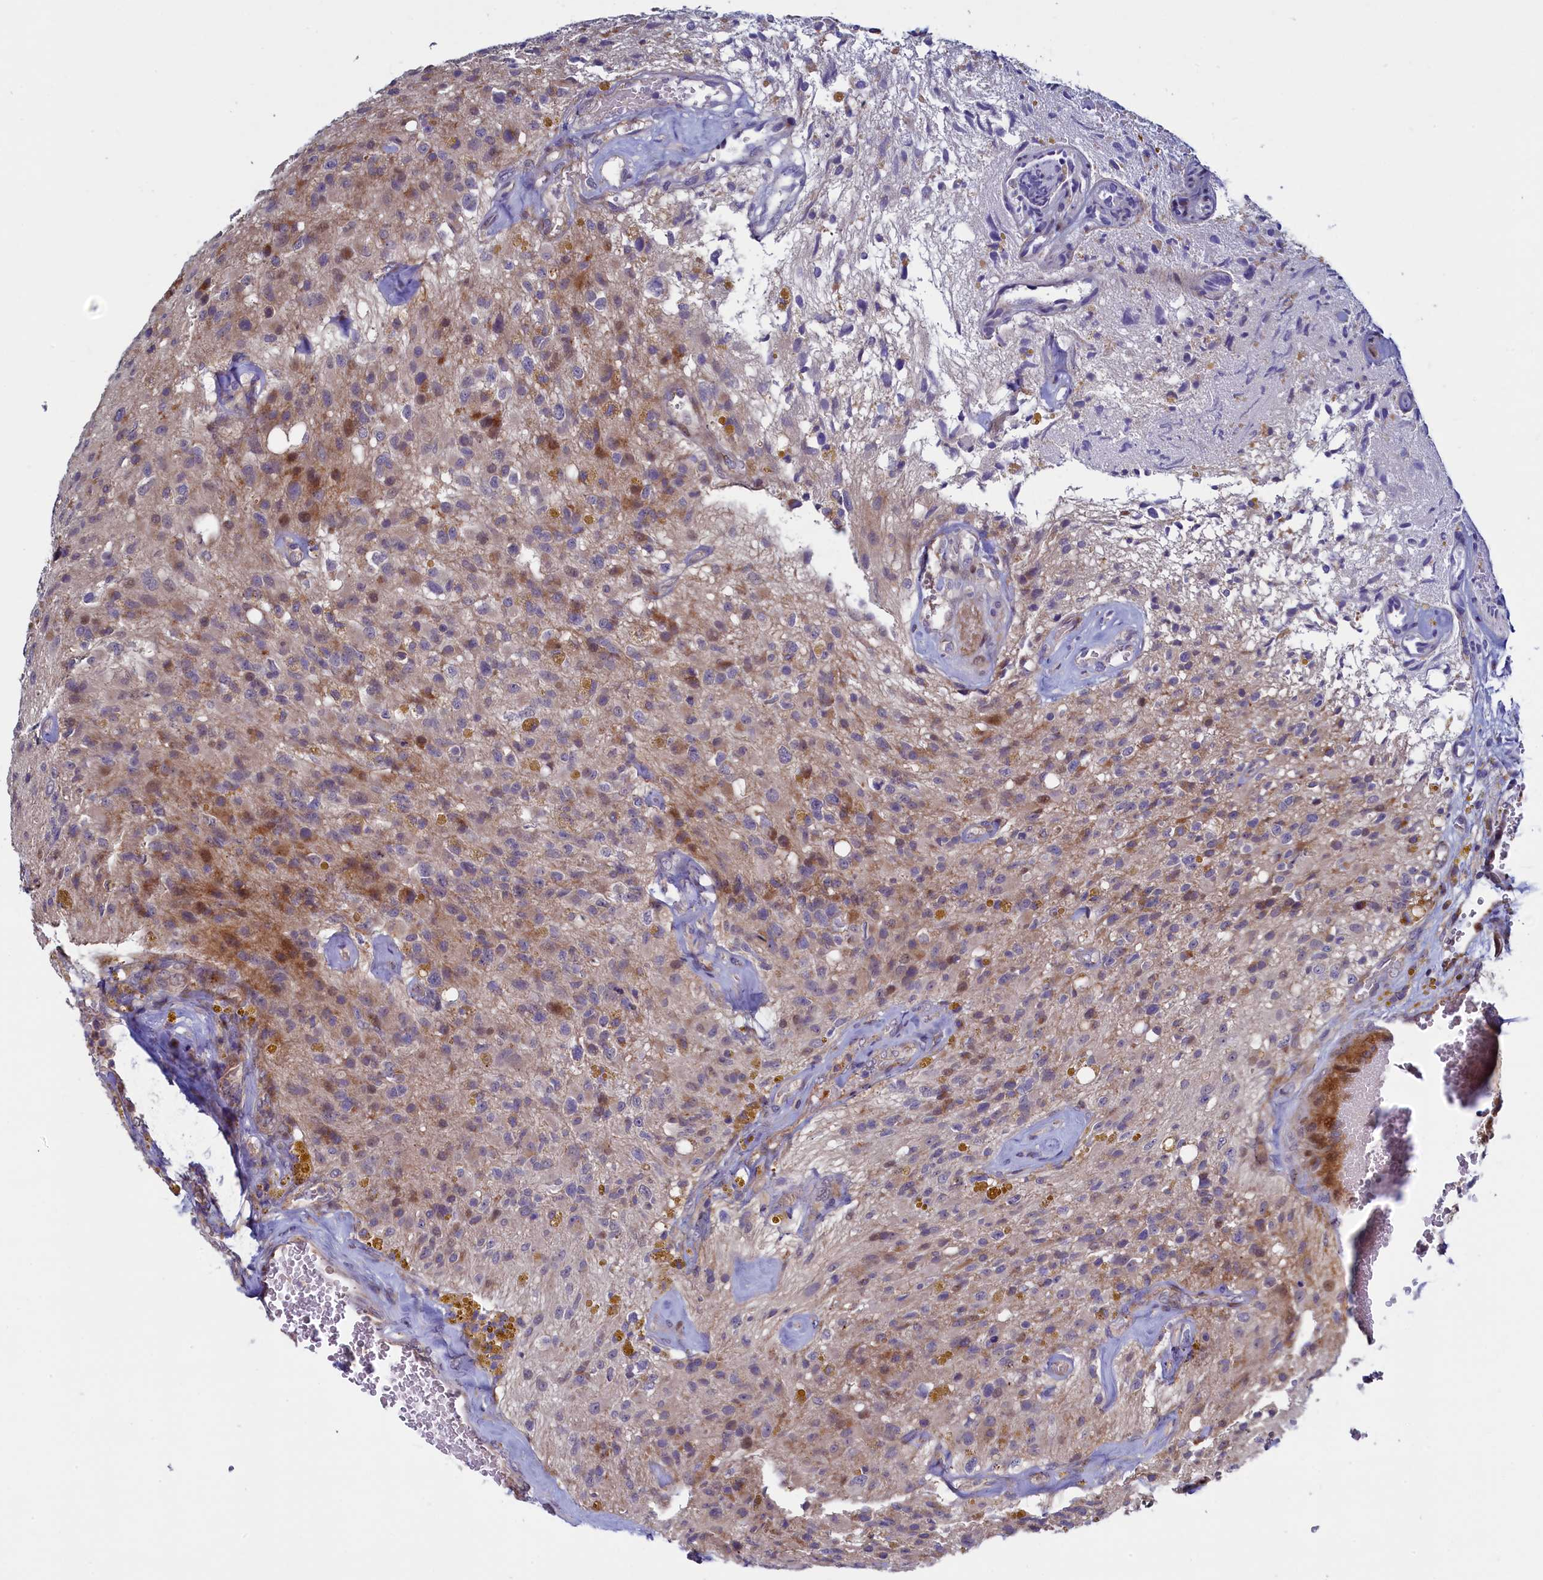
{"staining": {"intensity": "moderate", "quantity": "<25%", "location": "cytoplasmic/membranous"}, "tissue": "glioma", "cell_type": "Tumor cells", "image_type": "cancer", "snomed": [{"axis": "morphology", "description": "Glioma, malignant, High grade"}, {"axis": "topography", "description": "Brain"}], "caption": "Immunohistochemistry (DAB) staining of human glioma displays moderate cytoplasmic/membranous protein positivity in approximately <25% of tumor cells.", "gene": "PIK3C3", "patient": {"sex": "male", "age": 69}}